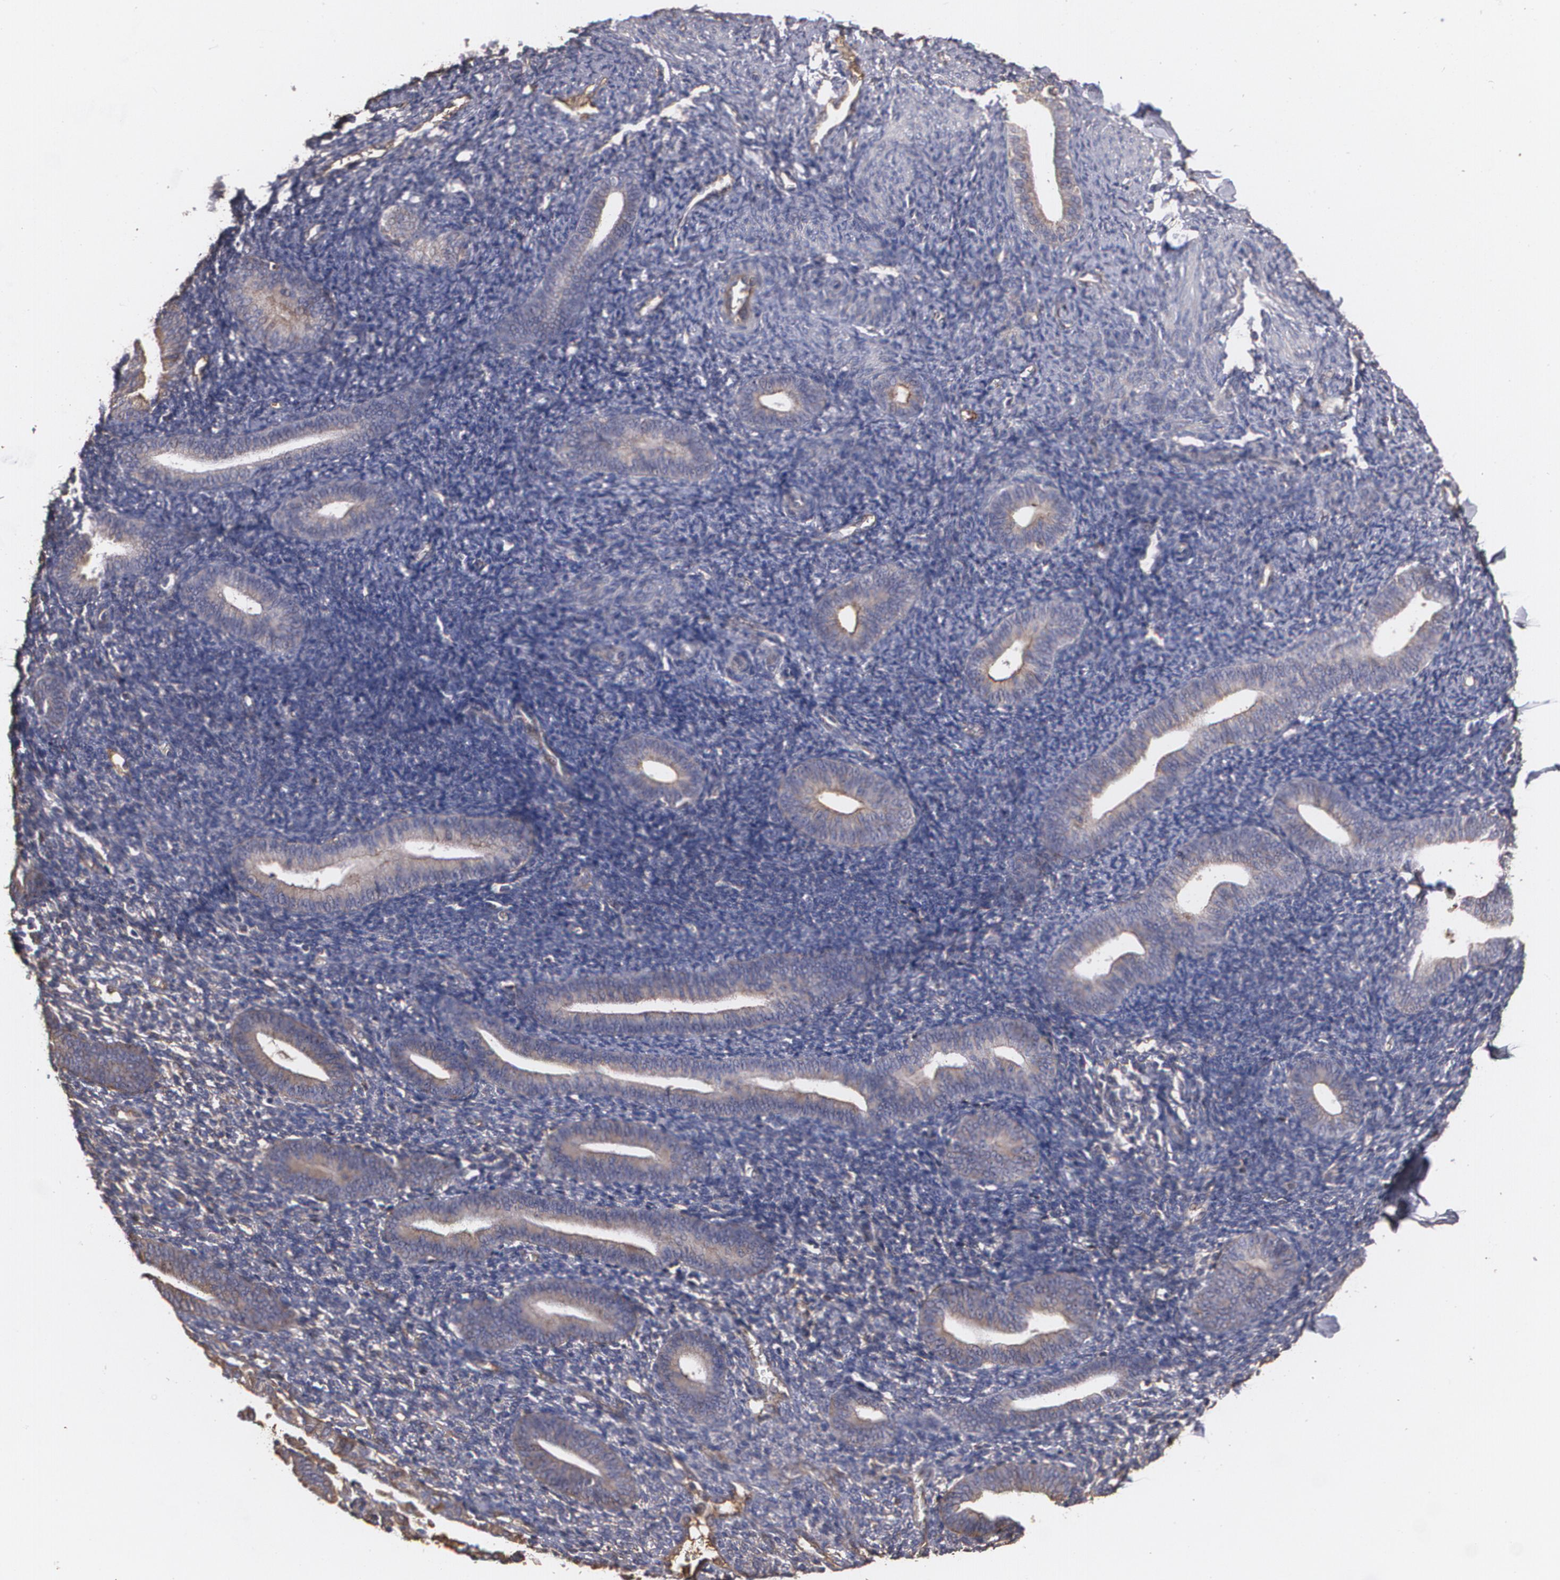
{"staining": {"intensity": "weak", "quantity": "<25%", "location": "cytoplasmic/membranous"}, "tissue": "endometrium", "cell_type": "Cells in endometrial stroma", "image_type": "normal", "snomed": [{"axis": "morphology", "description": "Normal tissue, NOS"}, {"axis": "topography", "description": "Smooth muscle"}, {"axis": "topography", "description": "Endometrium"}], "caption": "Human endometrium stained for a protein using immunohistochemistry displays no staining in cells in endometrial stroma.", "gene": "PON1", "patient": {"sex": "female", "age": 57}}